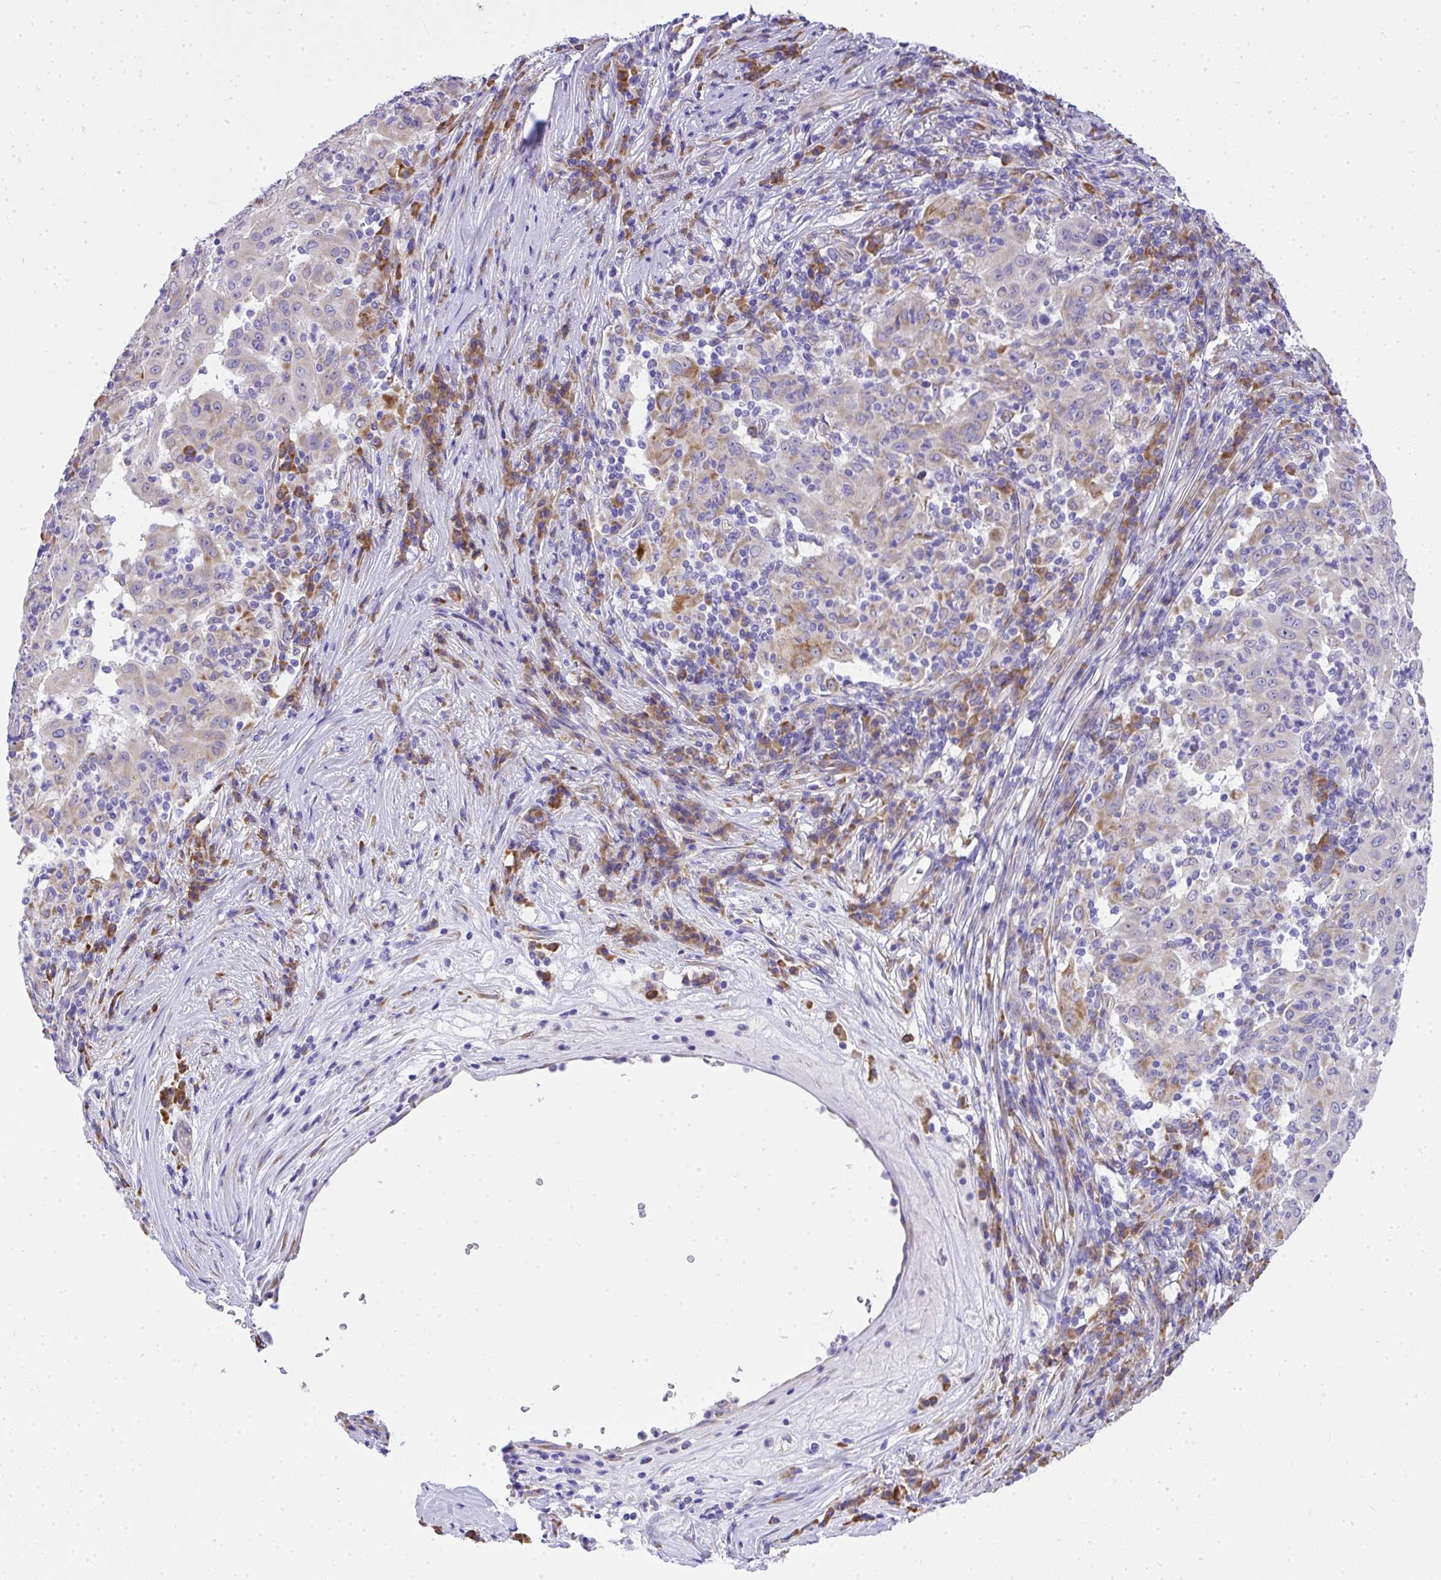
{"staining": {"intensity": "negative", "quantity": "none", "location": "none"}, "tissue": "pancreatic cancer", "cell_type": "Tumor cells", "image_type": "cancer", "snomed": [{"axis": "morphology", "description": "Adenocarcinoma, NOS"}, {"axis": "topography", "description": "Pancreas"}], "caption": "Immunohistochemistry (IHC) micrograph of neoplastic tissue: pancreatic cancer (adenocarcinoma) stained with DAB (3,3'-diaminobenzidine) demonstrates no significant protein expression in tumor cells. The staining was performed using DAB to visualize the protein expression in brown, while the nuclei were stained in blue with hematoxylin (Magnification: 20x).", "gene": "ADRA2C", "patient": {"sex": "male", "age": 63}}